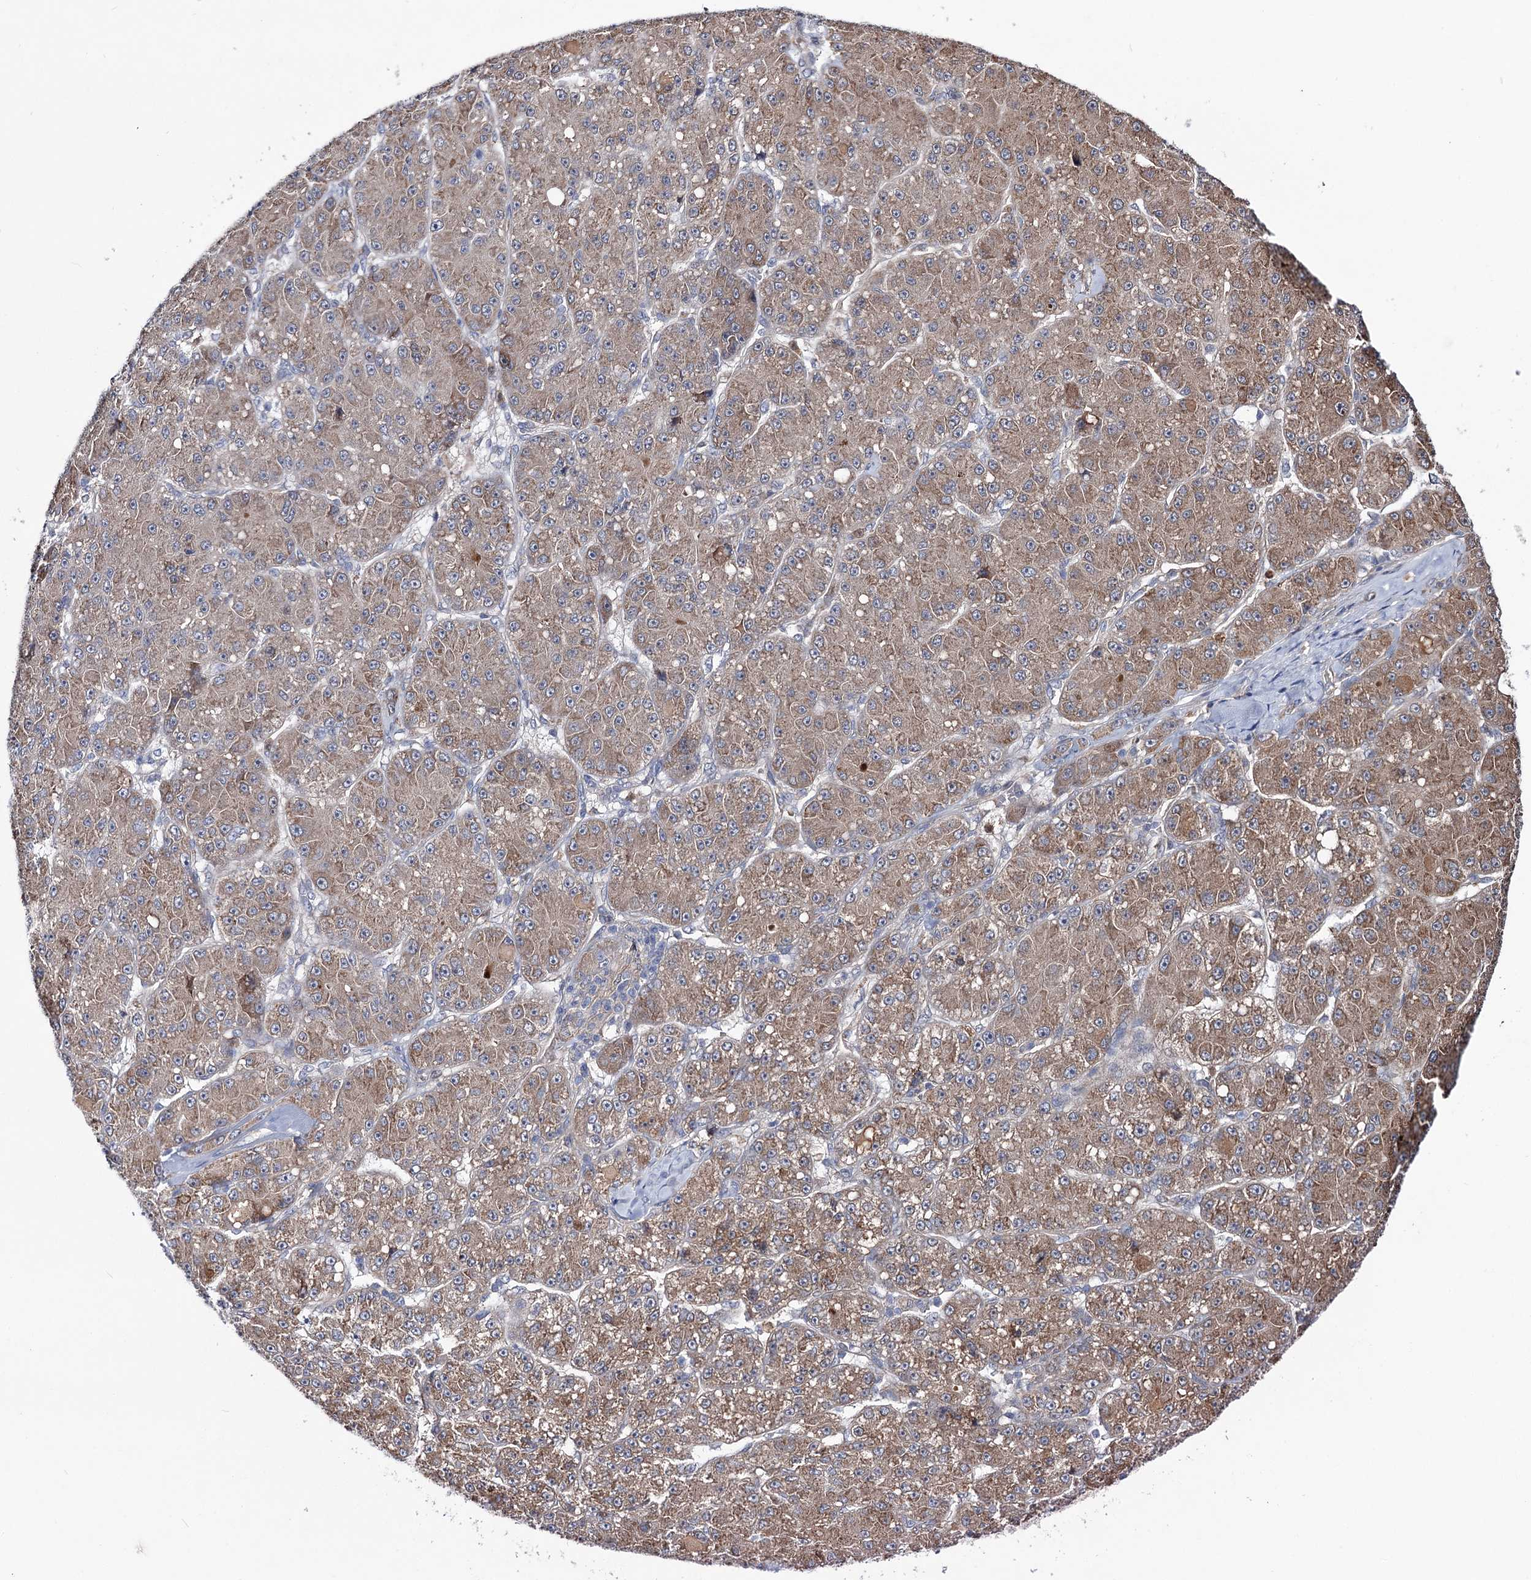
{"staining": {"intensity": "moderate", "quantity": "25%-75%", "location": "cytoplasmic/membranous"}, "tissue": "liver cancer", "cell_type": "Tumor cells", "image_type": "cancer", "snomed": [{"axis": "morphology", "description": "Carcinoma, Hepatocellular, NOS"}, {"axis": "topography", "description": "Liver"}], "caption": "Approximately 25%-75% of tumor cells in hepatocellular carcinoma (liver) display moderate cytoplasmic/membranous protein staining as visualized by brown immunohistochemical staining.", "gene": "PTPN3", "patient": {"sex": "male", "age": 67}}